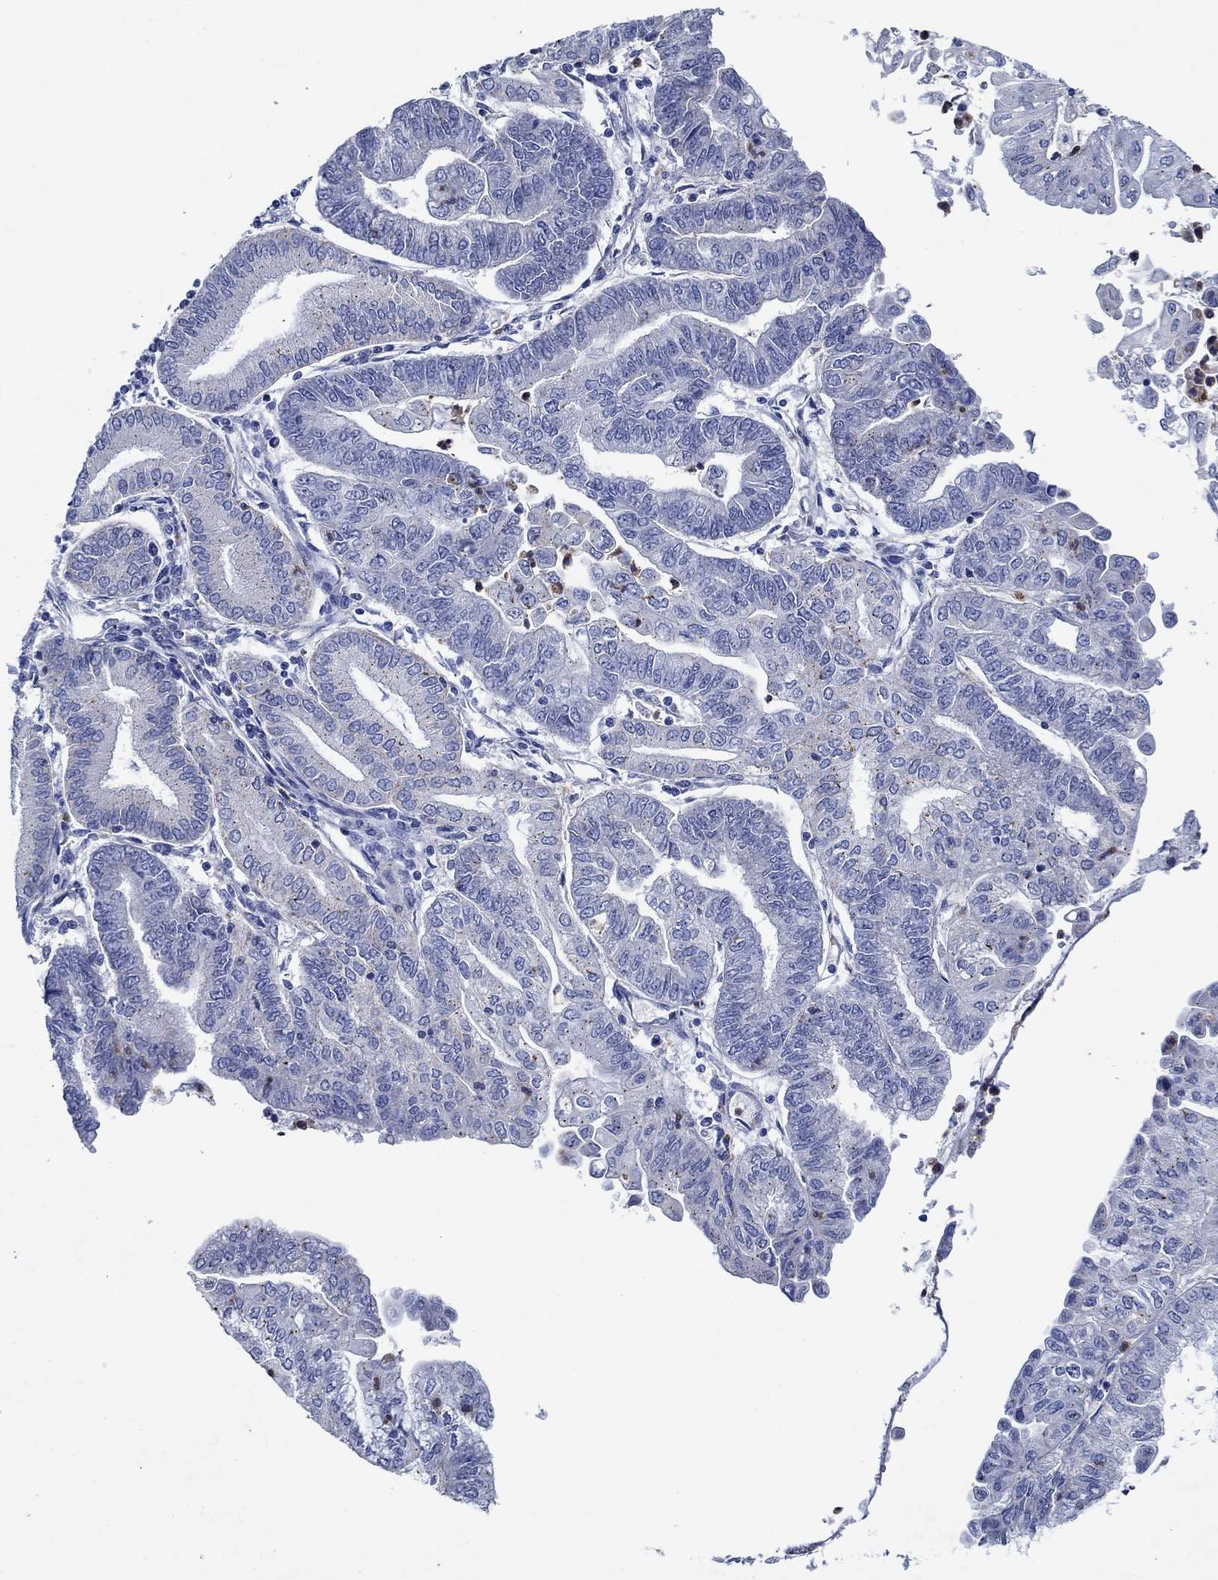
{"staining": {"intensity": "negative", "quantity": "none", "location": "none"}, "tissue": "endometrial cancer", "cell_type": "Tumor cells", "image_type": "cancer", "snomed": [{"axis": "morphology", "description": "Adenocarcinoma, NOS"}, {"axis": "topography", "description": "Endometrium"}], "caption": "High magnification brightfield microscopy of adenocarcinoma (endometrial) stained with DAB (brown) and counterstained with hematoxylin (blue): tumor cells show no significant expression.", "gene": "CPM", "patient": {"sex": "female", "age": 55}}